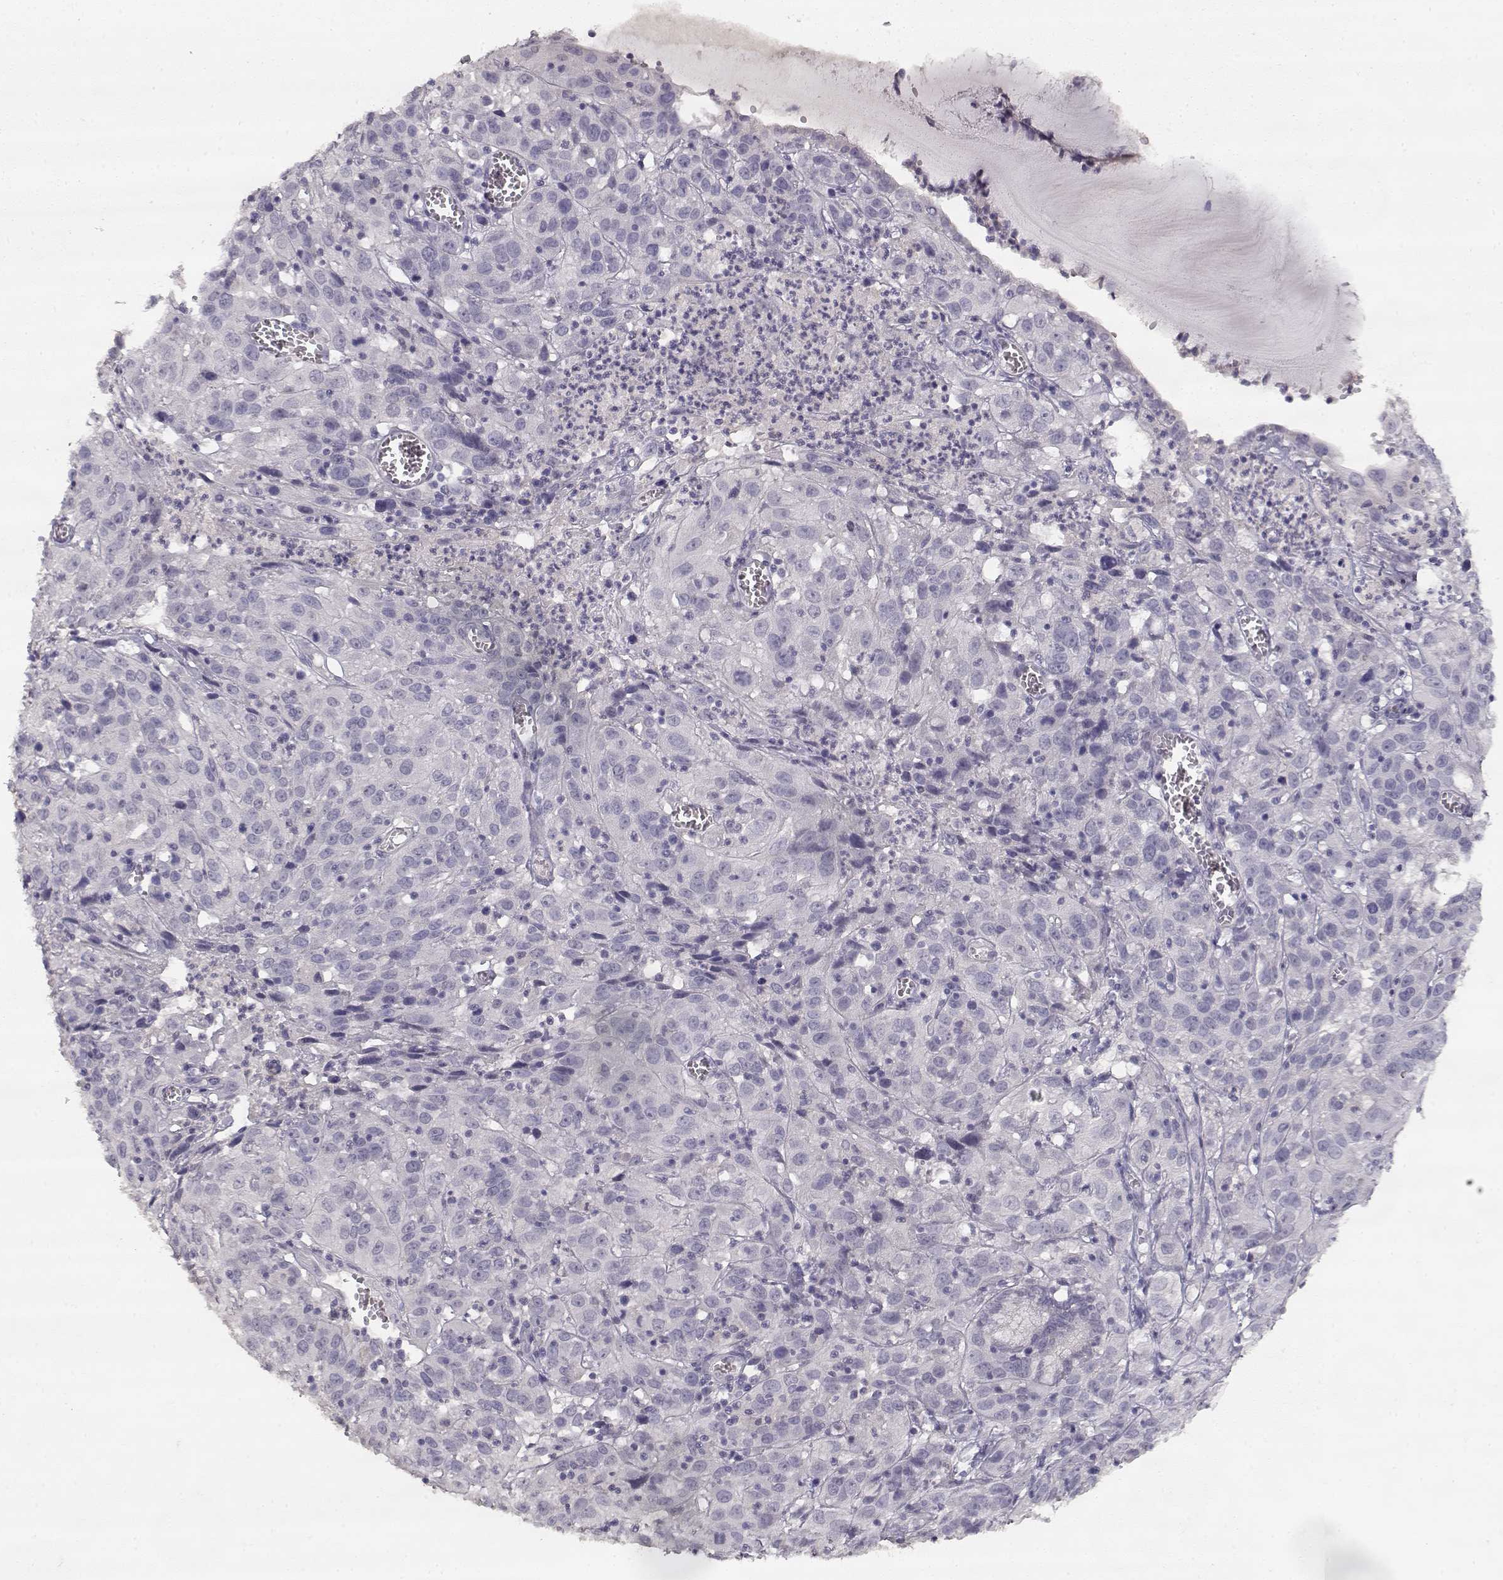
{"staining": {"intensity": "negative", "quantity": "none", "location": "none"}, "tissue": "cervical cancer", "cell_type": "Tumor cells", "image_type": "cancer", "snomed": [{"axis": "morphology", "description": "Squamous cell carcinoma, NOS"}, {"axis": "topography", "description": "Cervix"}], "caption": "DAB (3,3'-diaminobenzidine) immunohistochemical staining of cervical squamous cell carcinoma exhibits no significant positivity in tumor cells. (Stains: DAB (3,3'-diaminobenzidine) IHC with hematoxylin counter stain, Microscopy: brightfield microscopy at high magnification).", "gene": "TPH2", "patient": {"sex": "female", "age": 32}}